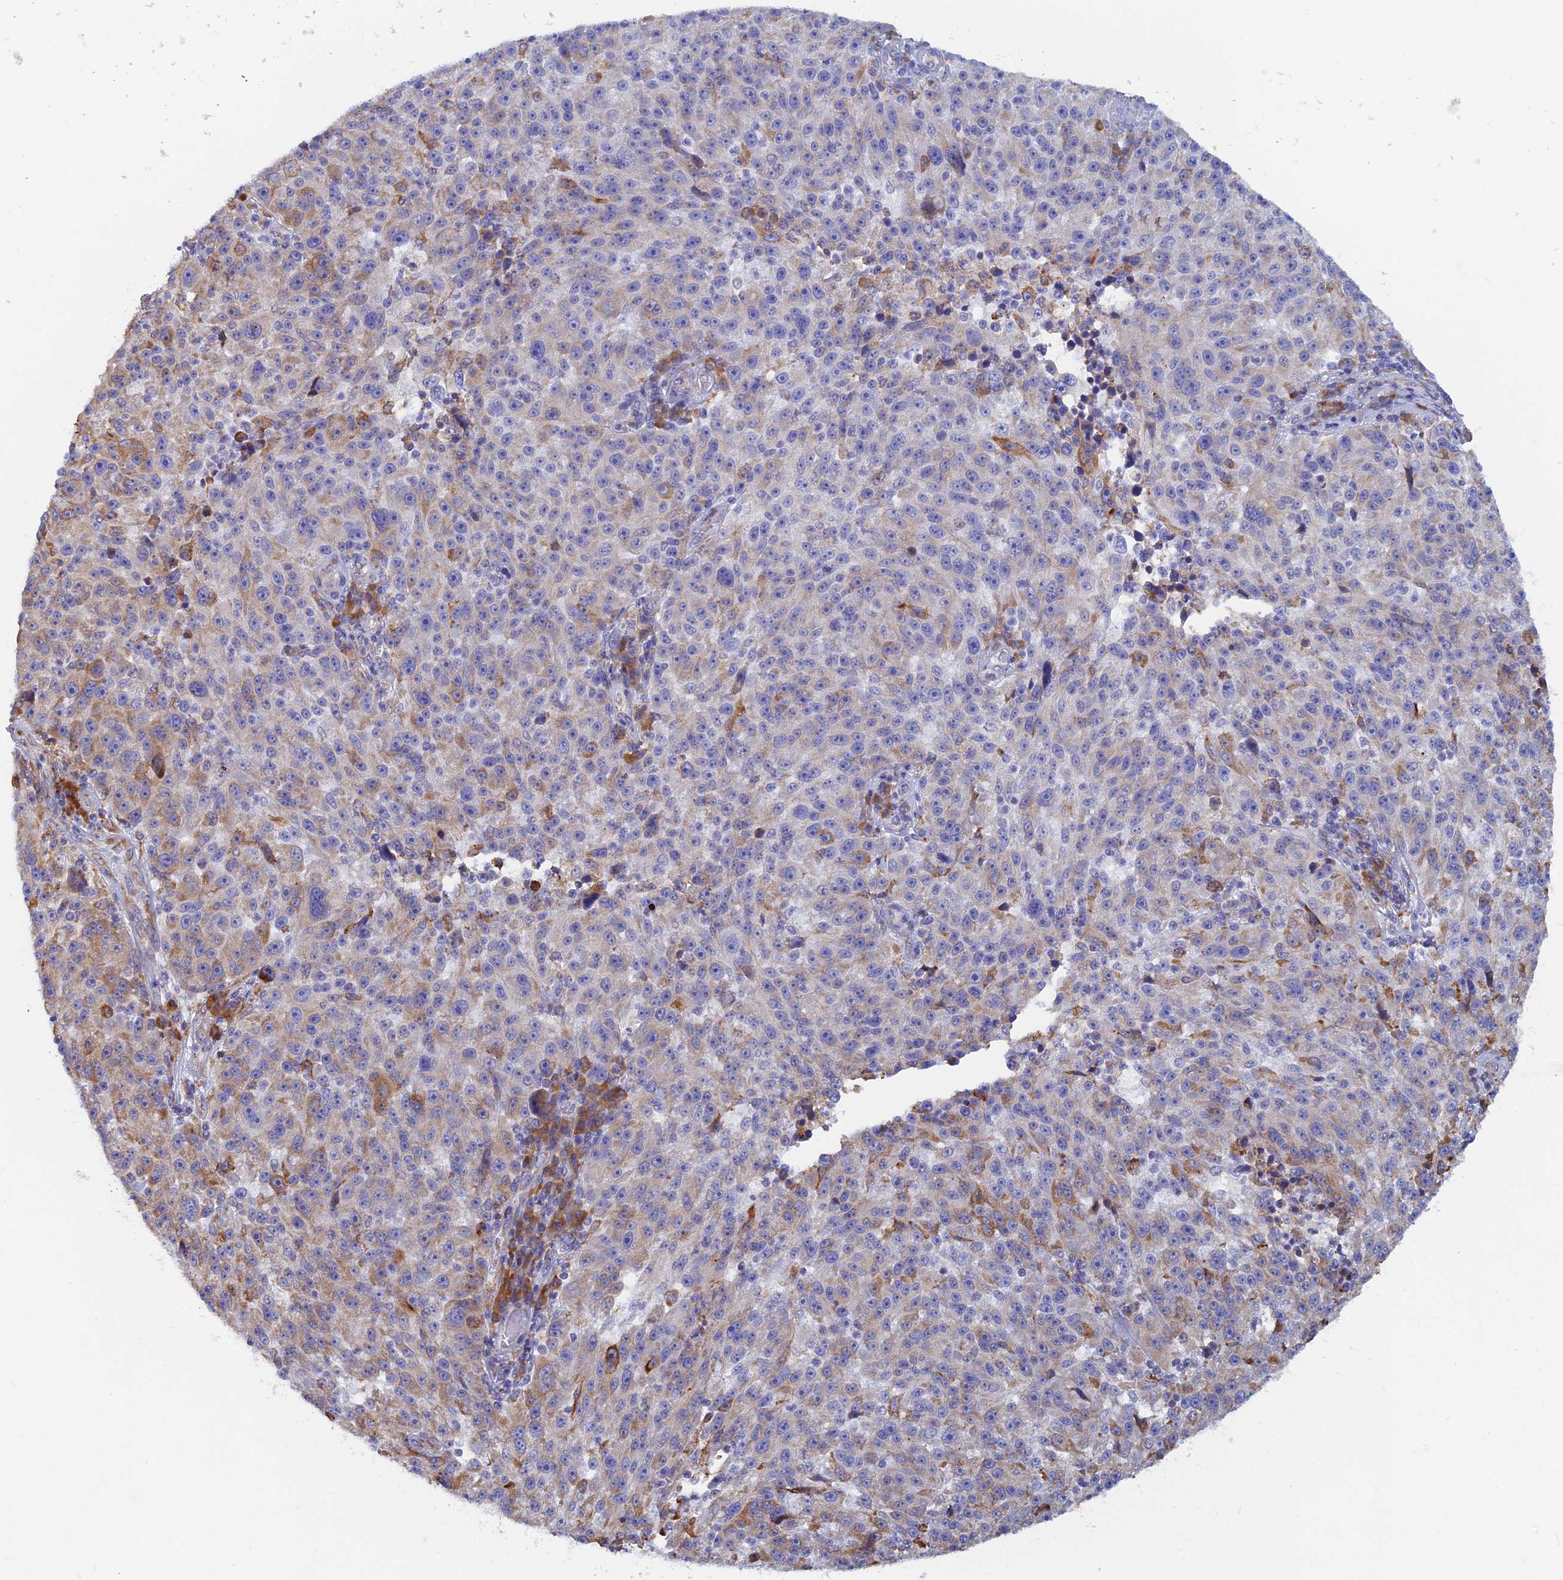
{"staining": {"intensity": "moderate", "quantity": "<25%", "location": "cytoplasmic/membranous"}, "tissue": "melanoma", "cell_type": "Tumor cells", "image_type": "cancer", "snomed": [{"axis": "morphology", "description": "Malignant melanoma, NOS"}, {"axis": "topography", "description": "Skin"}], "caption": "An immunohistochemistry (IHC) image of neoplastic tissue is shown. Protein staining in brown labels moderate cytoplasmic/membranous positivity in melanoma within tumor cells. The protein of interest is stained brown, and the nuclei are stained in blue (DAB (3,3'-diaminobenzidine) IHC with brightfield microscopy, high magnification).", "gene": "WDR35", "patient": {"sex": "male", "age": 53}}